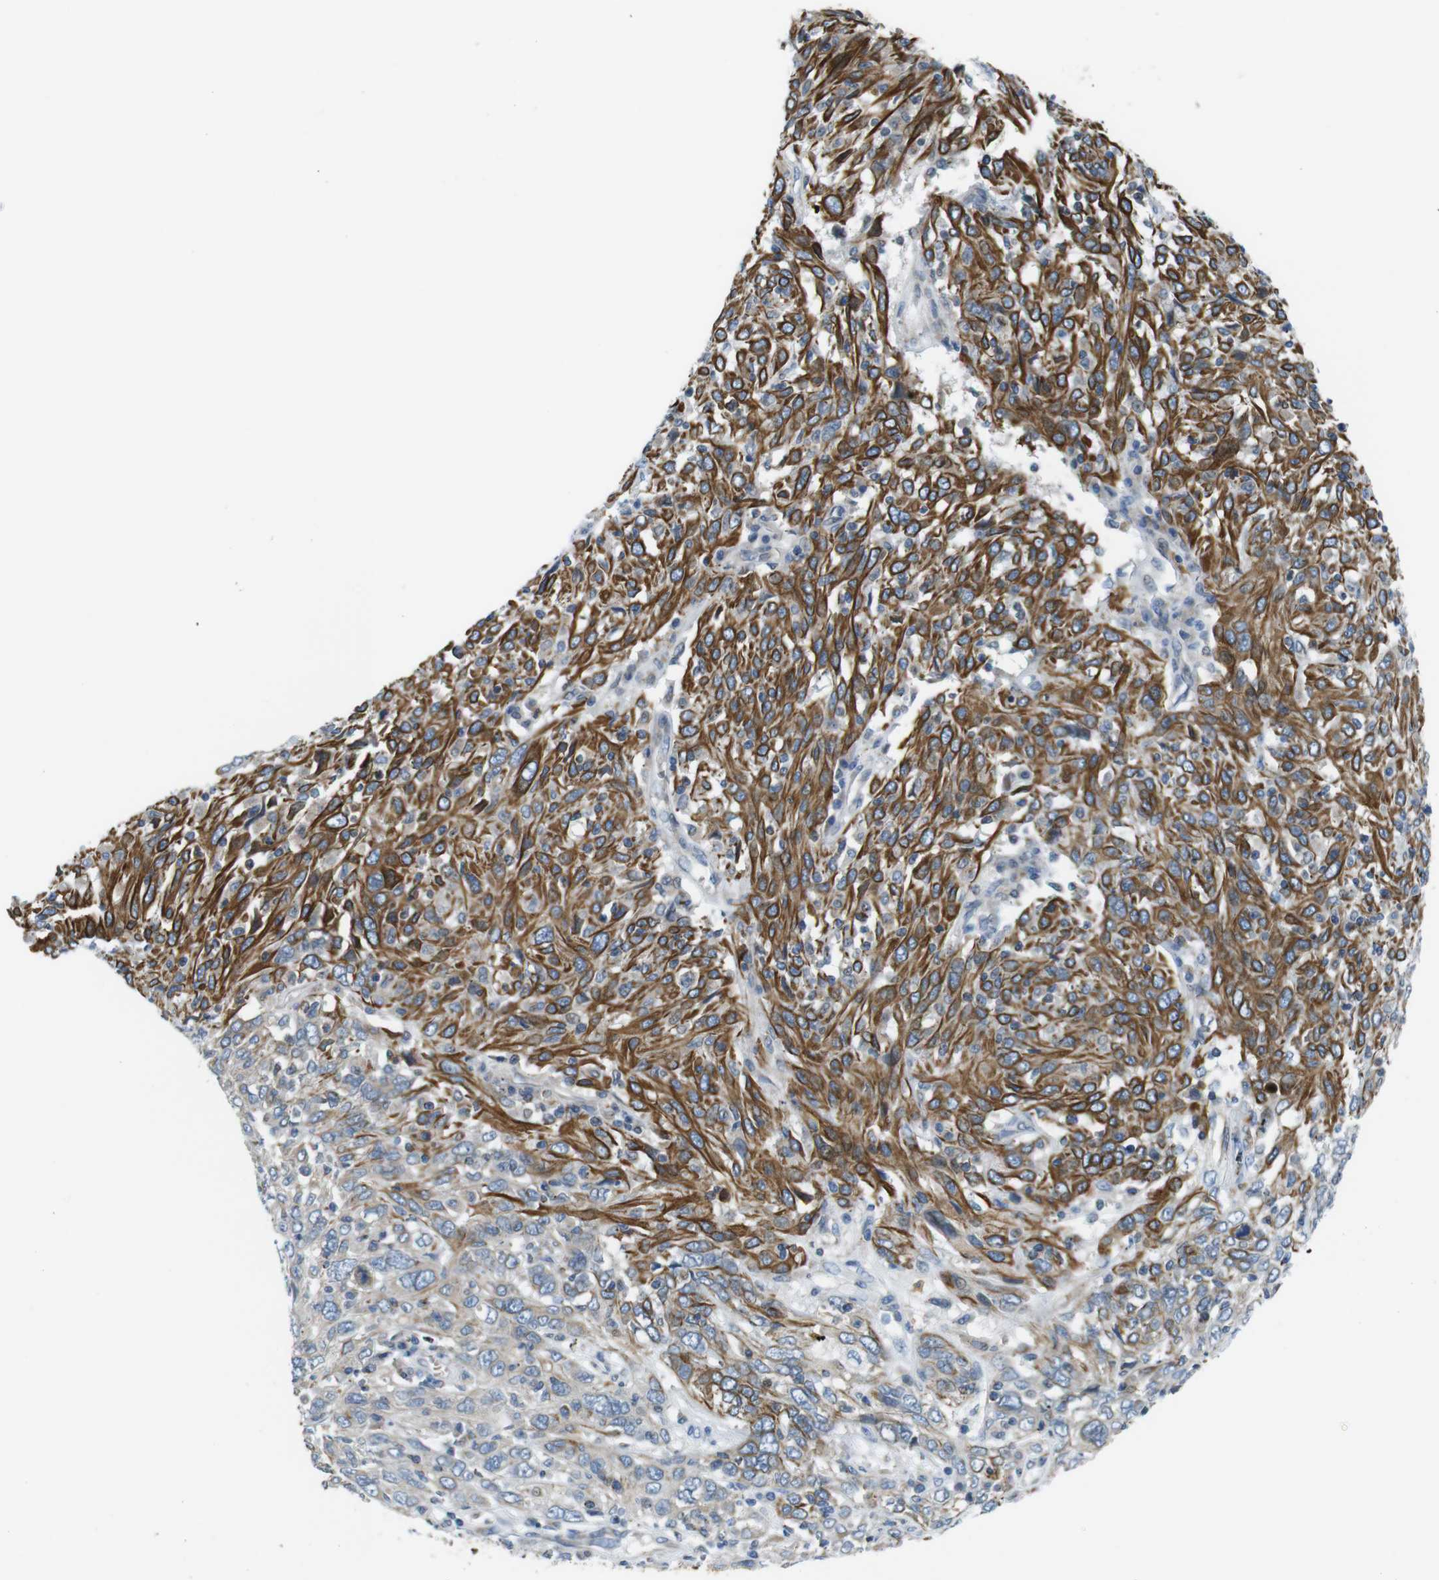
{"staining": {"intensity": "moderate", "quantity": "25%-75%", "location": "cytoplasmic/membranous"}, "tissue": "cervical cancer", "cell_type": "Tumor cells", "image_type": "cancer", "snomed": [{"axis": "morphology", "description": "Squamous cell carcinoma, NOS"}, {"axis": "topography", "description": "Cervix"}], "caption": "The image exhibits a brown stain indicating the presence of a protein in the cytoplasmic/membranous of tumor cells in cervical squamous cell carcinoma.", "gene": "ZDHHC3", "patient": {"sex": "female", "age": 46}}